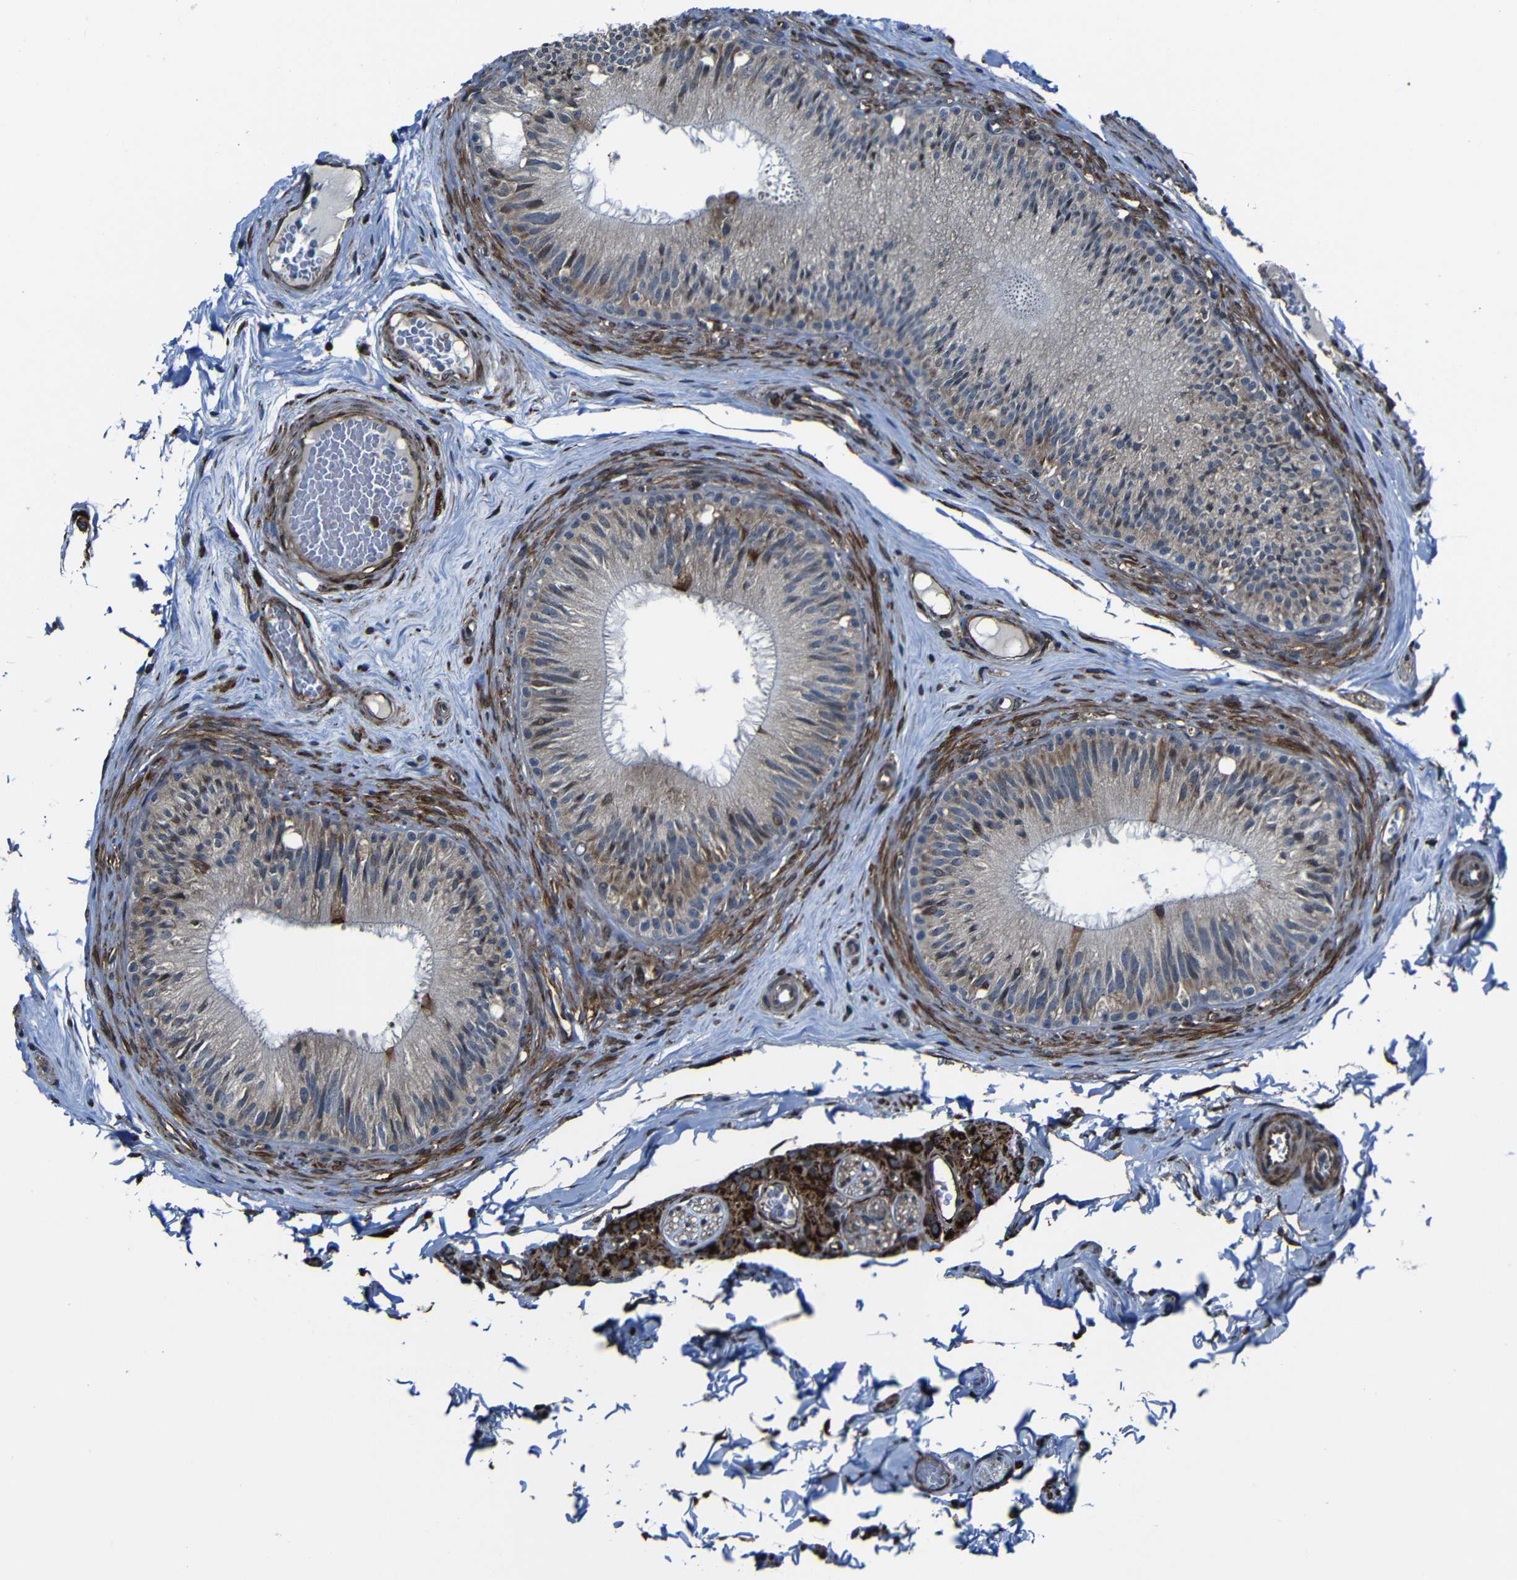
{"staining": {"intensity": "moderate", "quantity": ">75%", "location": "cytoplasmic/membranous"}, "tissue": "epididymis", "cell_type": "Glandular cells", "image_type": "normal", "snomed": [{"axis": "morphology", "description": "Normal tissue, NOS"}, {"axis": "topography", "description": "Testis"}, {"axis": "topography", "description": "Epididymis"}], "caption": "Moderate cytoplasmic/membranous expression is present in about >75% of glandular cells in benign epididymis.", "gene": "KIAA0513", "patient": {"sex": "male", "age": 36}}